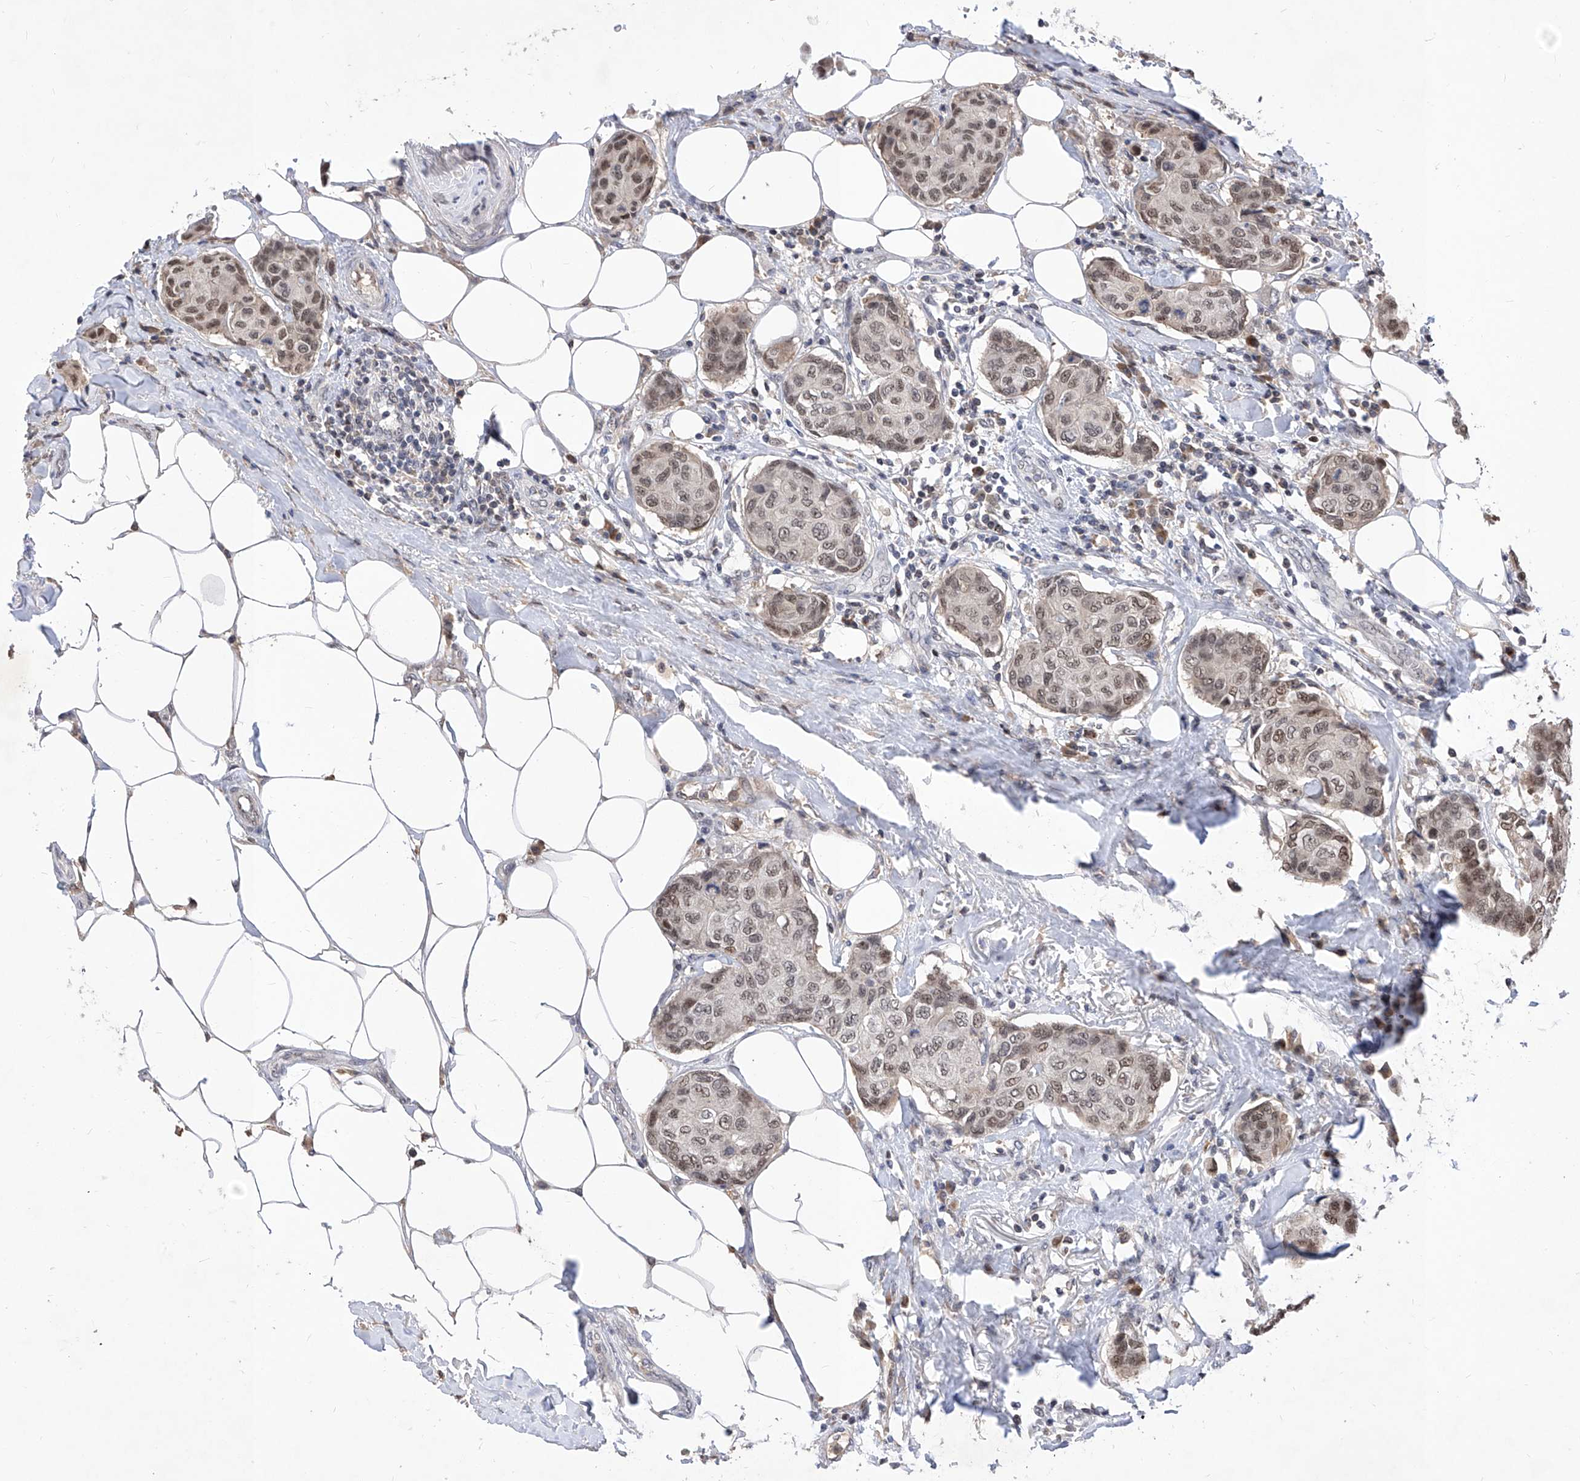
{"staining": {"intensity": "weak", "quantity": ">75%", "location": "nuclear"}, "tissue": "breast cancer", "cell_type": "Tumor cells", "image_type": "cancer", "snomed": [{"axis": "morphology", "description": "Duct carcinoma"}, {"axis": "topography", "description": "Breast"}], "caption": "Breast intraductal carcinoma stained with a protein marker shows weak staining in tumor cells.", "gene": "LGR4", "patient": {"sex": "female", "age": 80}}